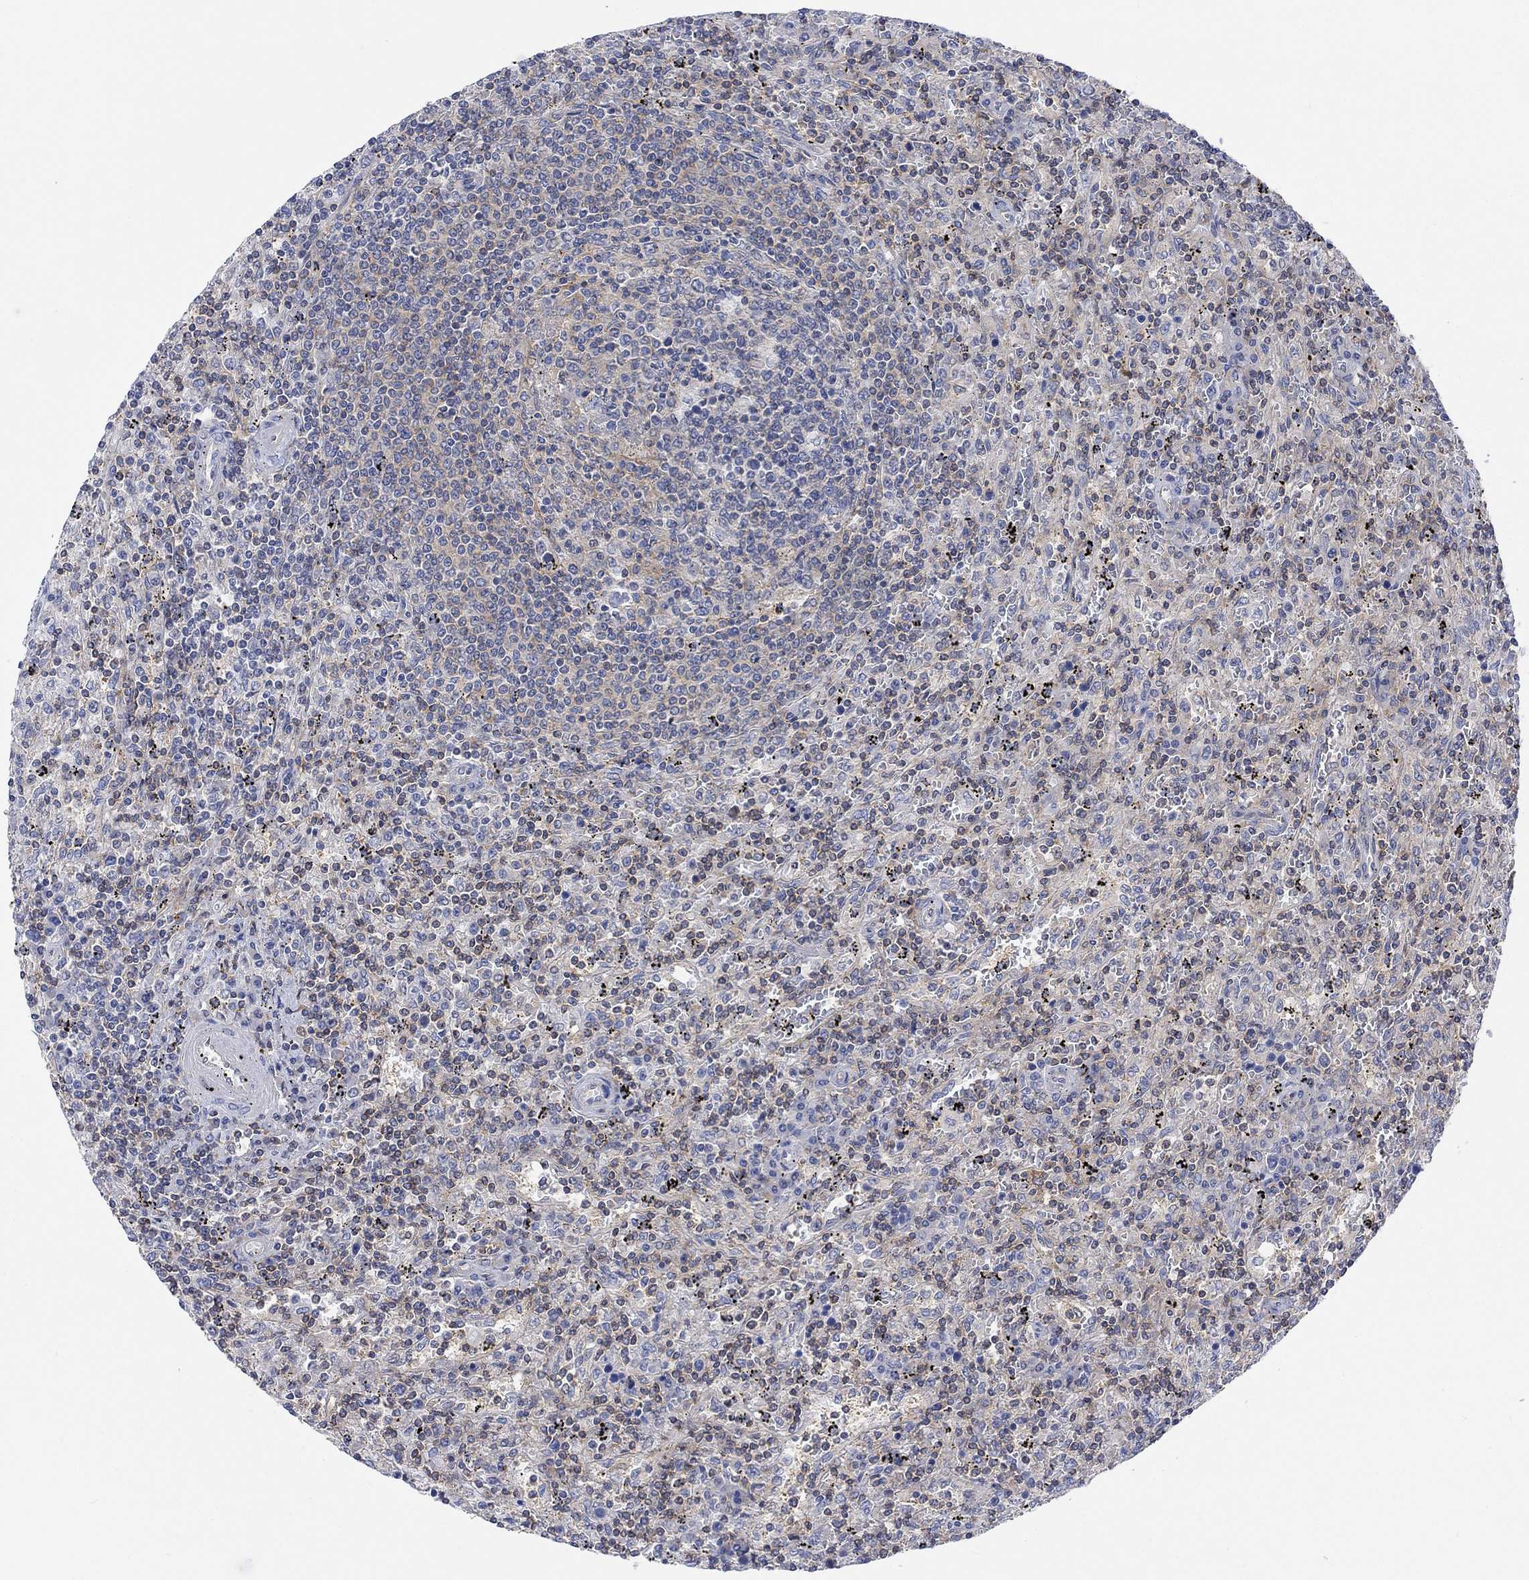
{"staining": {"intensity": "negative", "quantity": "none", "location": "none"}, "tissue": "lymphoma", "cell_type": "Tumor cells", "image_type": "cancer", "snomed": [{"axis": "morphology", "description": "Malignant lymphoma, non-Hodgkin's type, Low grade"}, {"axis": "topography", "description": "Spleen"}], "caption": "Immunohistochemistry (IHC) image of neoplastic tissue: malignant lymphoma, non-Hodgkin's type (low-grade) stained with DAB (3,3'-diaminobenzidine) demonstrates no significant protein staining in tumor cells.", "gene": "ARSK", "patient": {"sex": "male", "age": 62}}